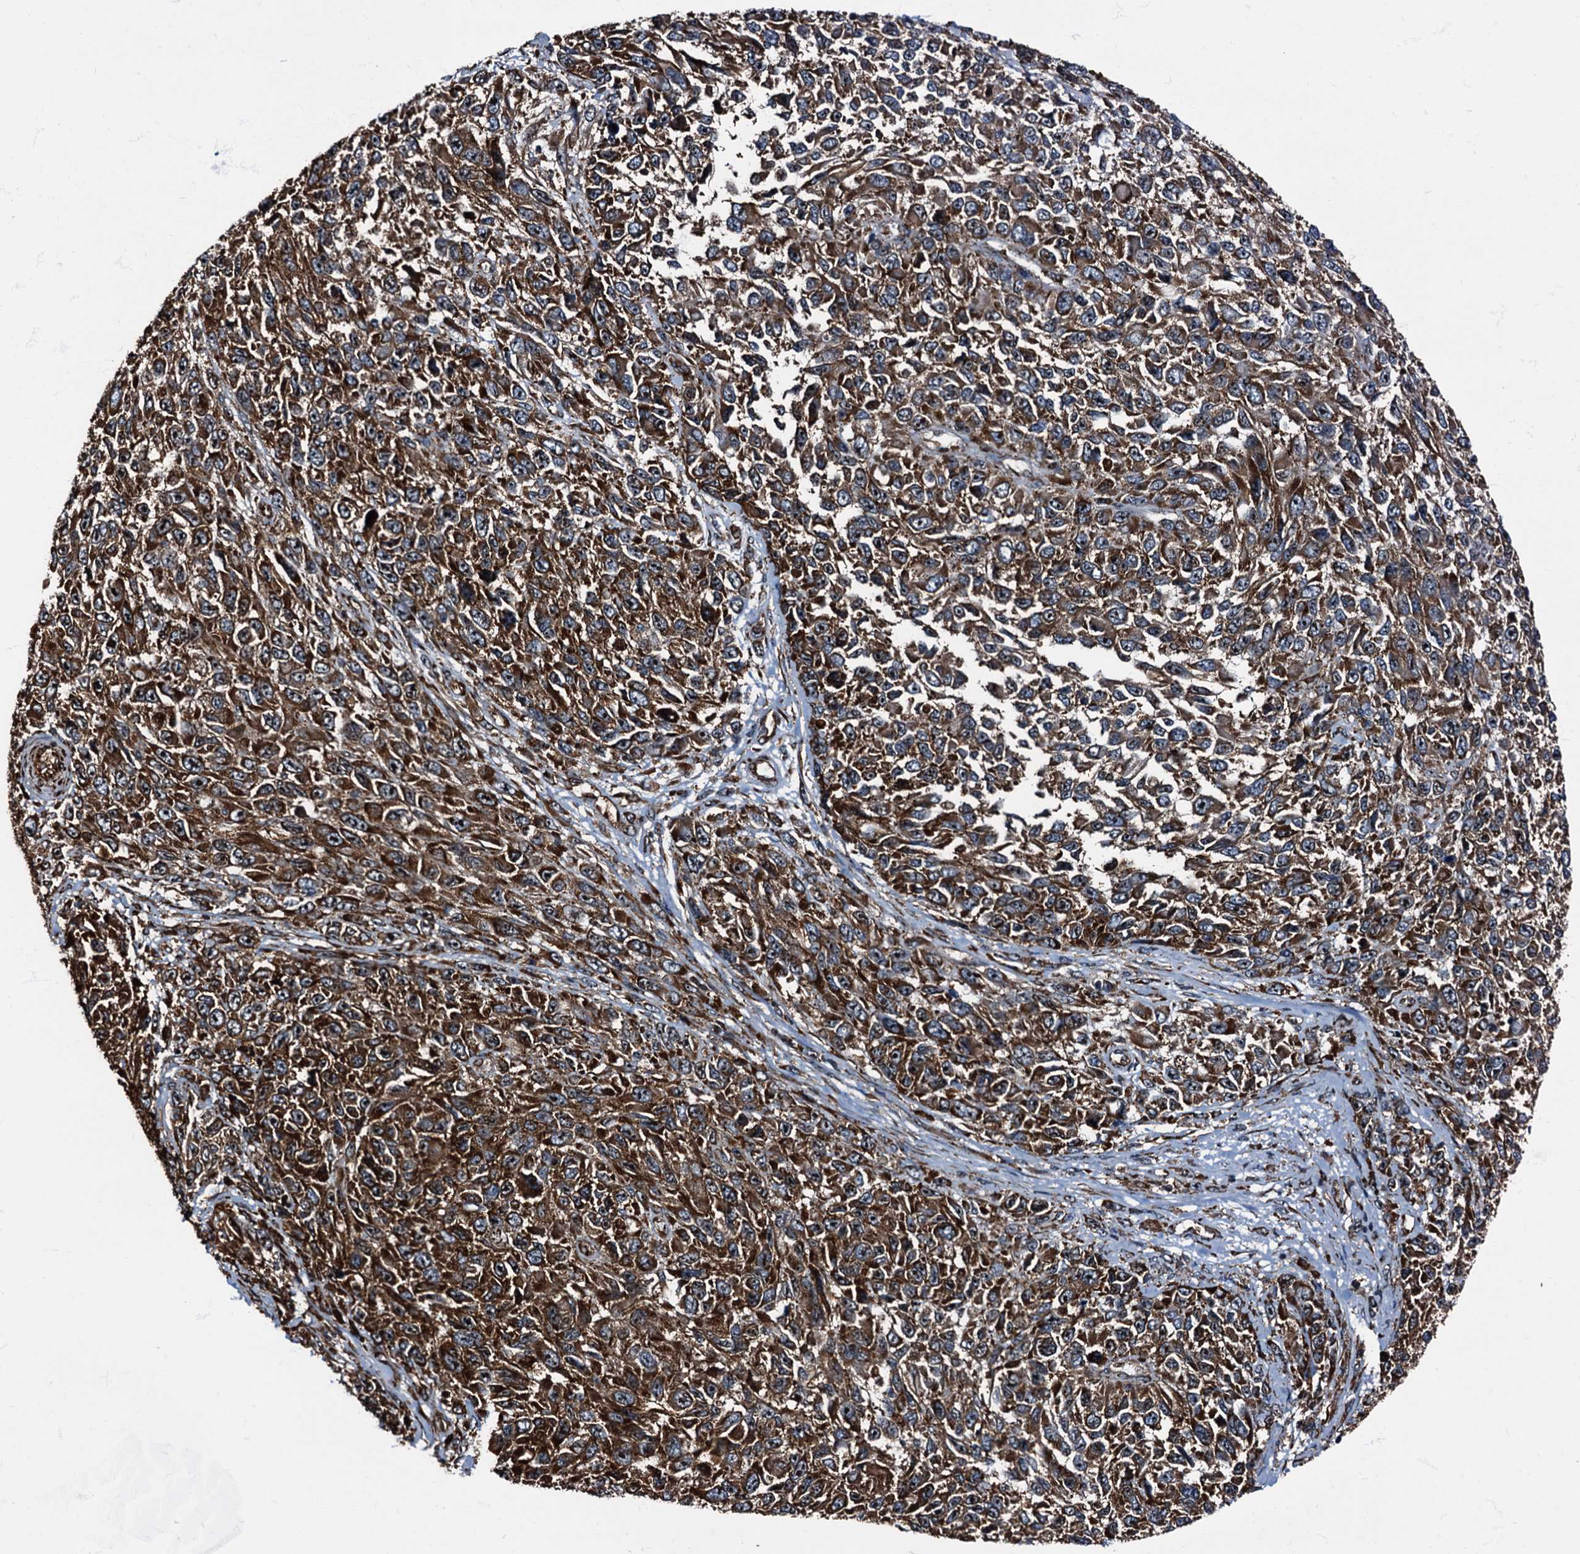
{"staining": {"intensity": "strong", "quantity": ">75%", "location": "cytoplasmic/membranous"}, "tissue": "melanoma", "cell_type": "Tumor cells", "image_type": "cancer", "snomed": [{"axis": "morphology", "description": "Normal tissue, NOS"}, {"axis": "morphology", "description": "Malignant melanoma, NOS"}, {"axis": "topography", "description": "Skin"}], "caption": "Tumor cells reveal high levels of strong cytoplasmic/membranous expression in about >75% of cells in human melanoma. Nuclei are stained in blue.", "gene": "ATP2C1", "patient": {"sex": "female", "age": 96}}